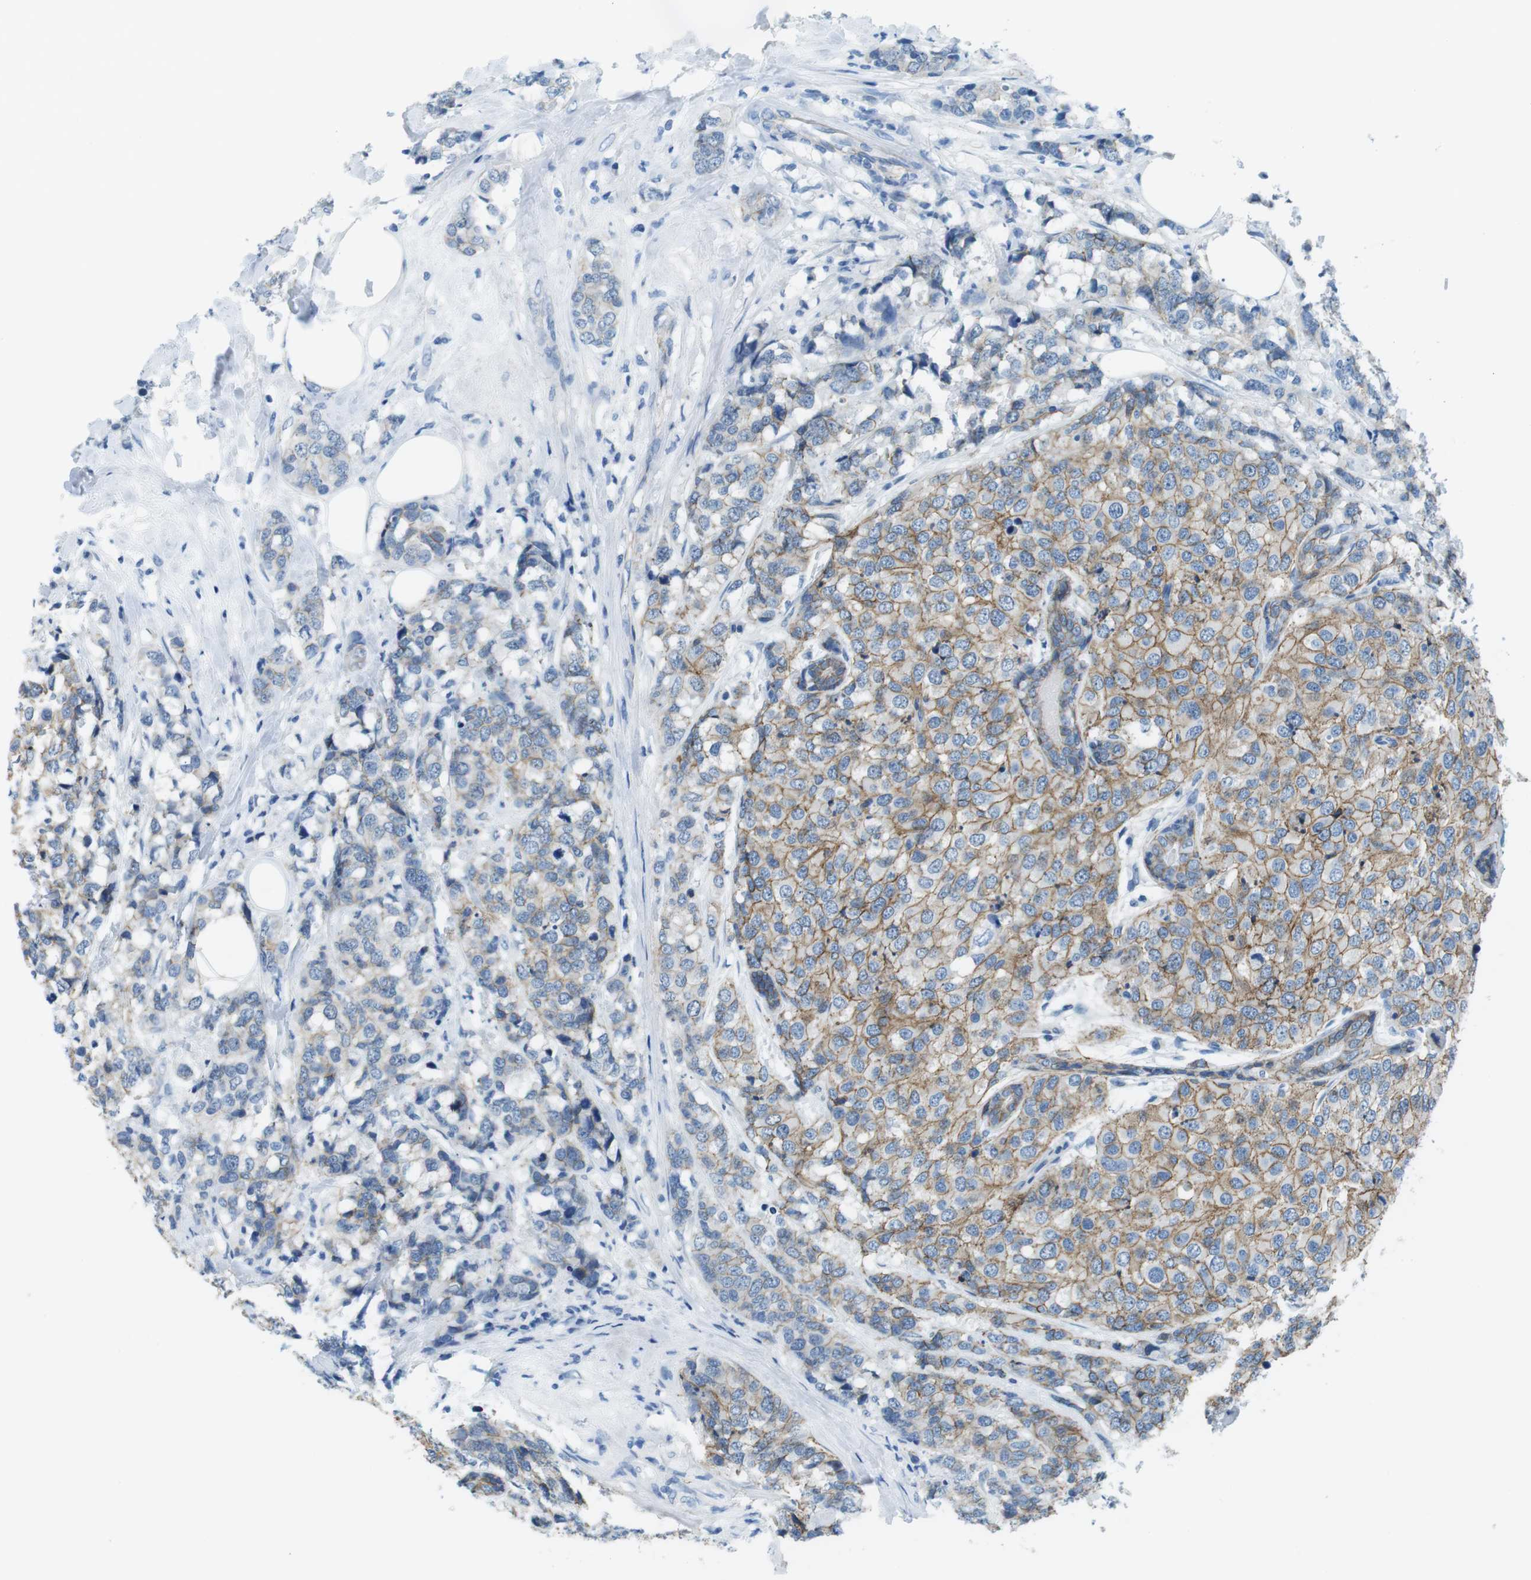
{"staining": {"intensity": "moderate", "quantity": ">75%", "location": "cytoplasmic/membranous"}, "tissue": "breast cancer", "cell_type": "Tumor cells", "image_type": "cancer", "snomed": [{"axis": "morphology", "description": "Lobular carcinoma"}, {"axis": "topography", "description": "Breast"}], "caption": "Breast lobular carcinoma stained for a protein (brown) reveals moderate cytoplasmic/membranous positive staining in approximately >75% of tumor cells.", "gene": "SLC6A6", "patient": {"sex": "female", "age": 59}}